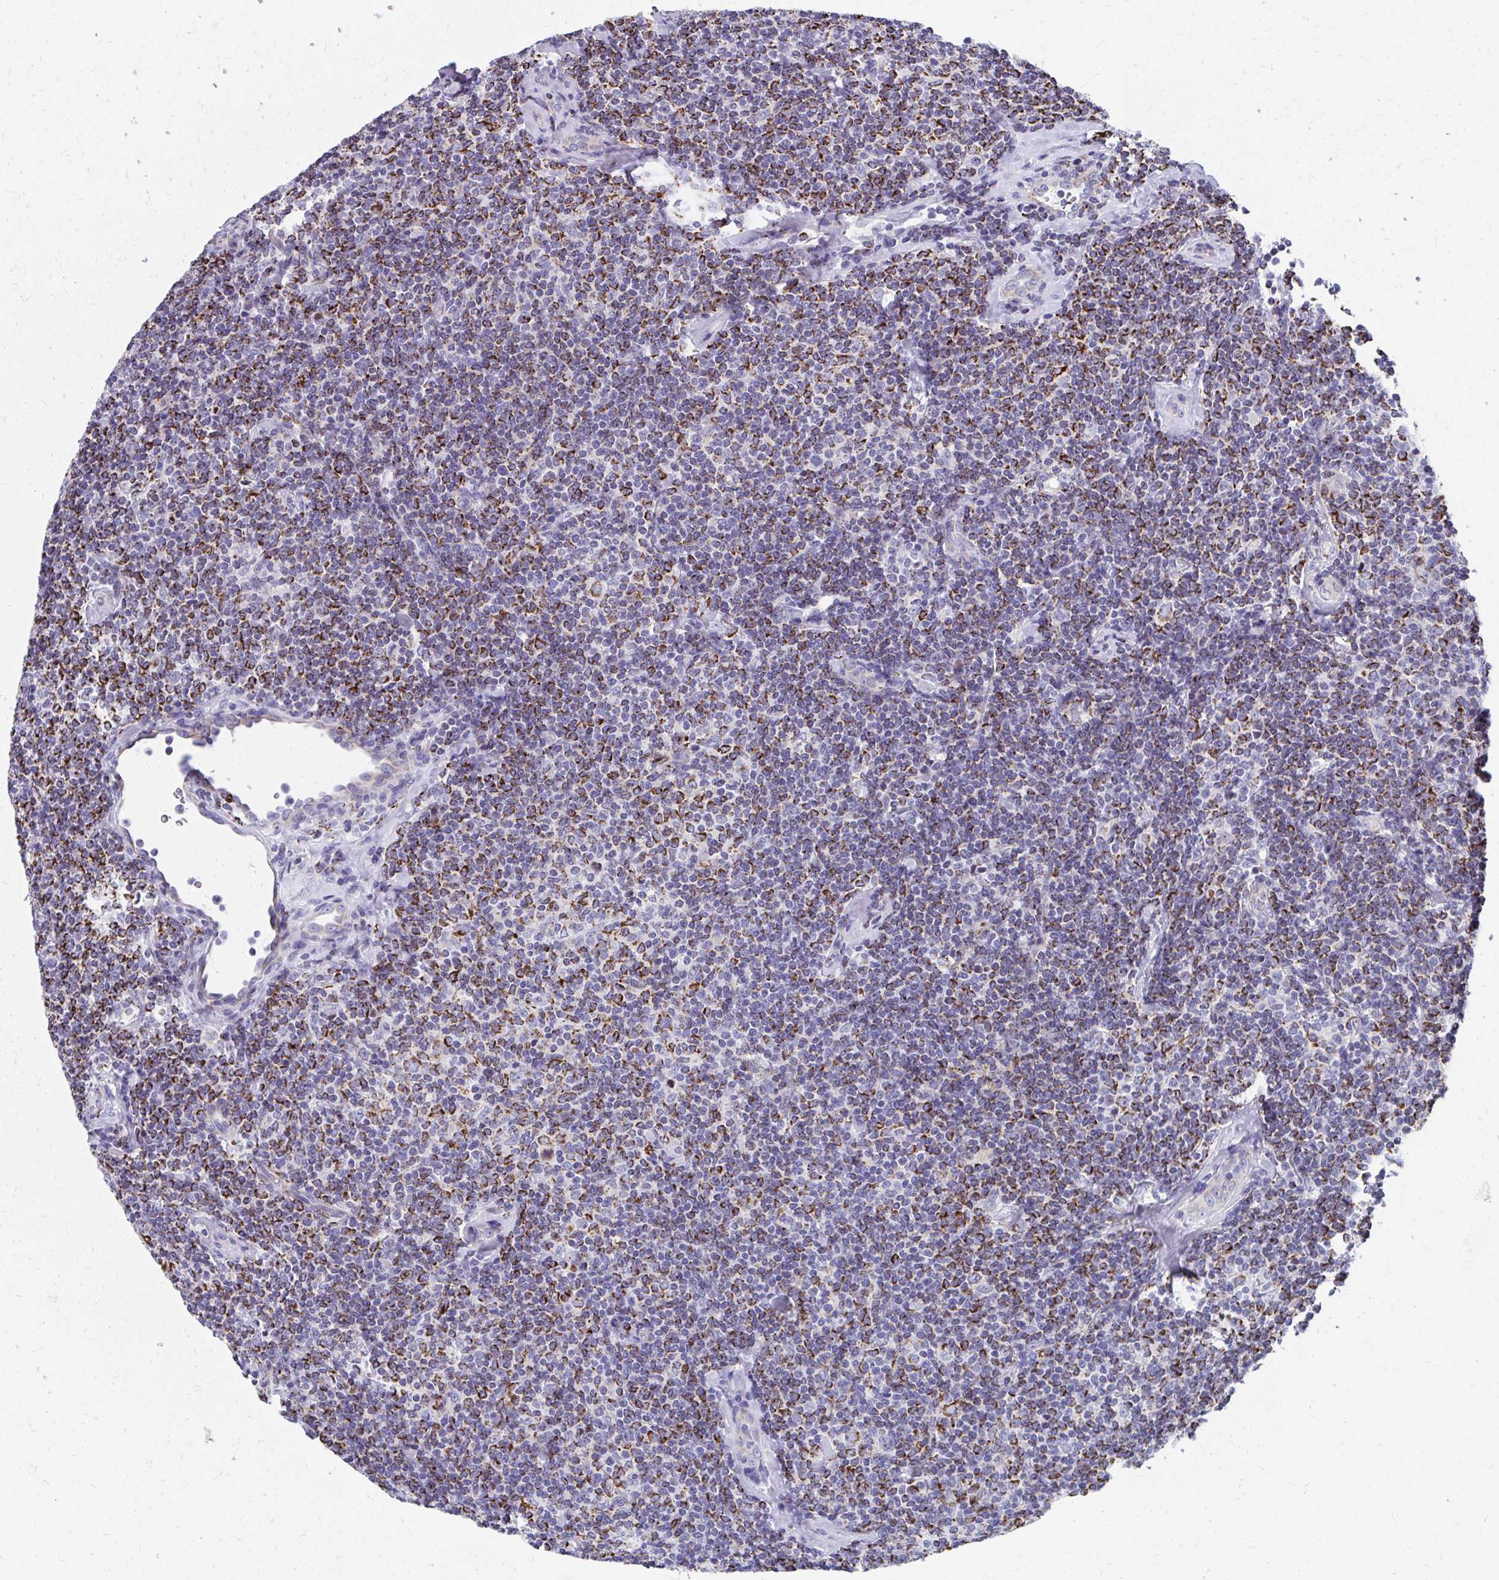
{"staining": {"intensity": "strong", "quantity": "25%-75%", "location": "cytoplasmic/membranous"}, "tissue": "lymphoma", "cell_type": "Tumor cells", "image_type": "cancer", "snomed": [{"axis": "morphology", "description": "Malignant lymphoma, non-Hodgkin's type, Low grade"}, {"axis": "topography", "description": "Lymph node"}], "caption": "Protein expression analysis of low-grade malignant lymphoma, non-Hodgkin's type shows strong cytoplasmic/membranous expression in approximately 25%-75% of tumor cells. (DAB = brown stain, brightfield microscopy at high magnification).", "gene": "IL37", "patient": {"sex": "female", "age": 56}}